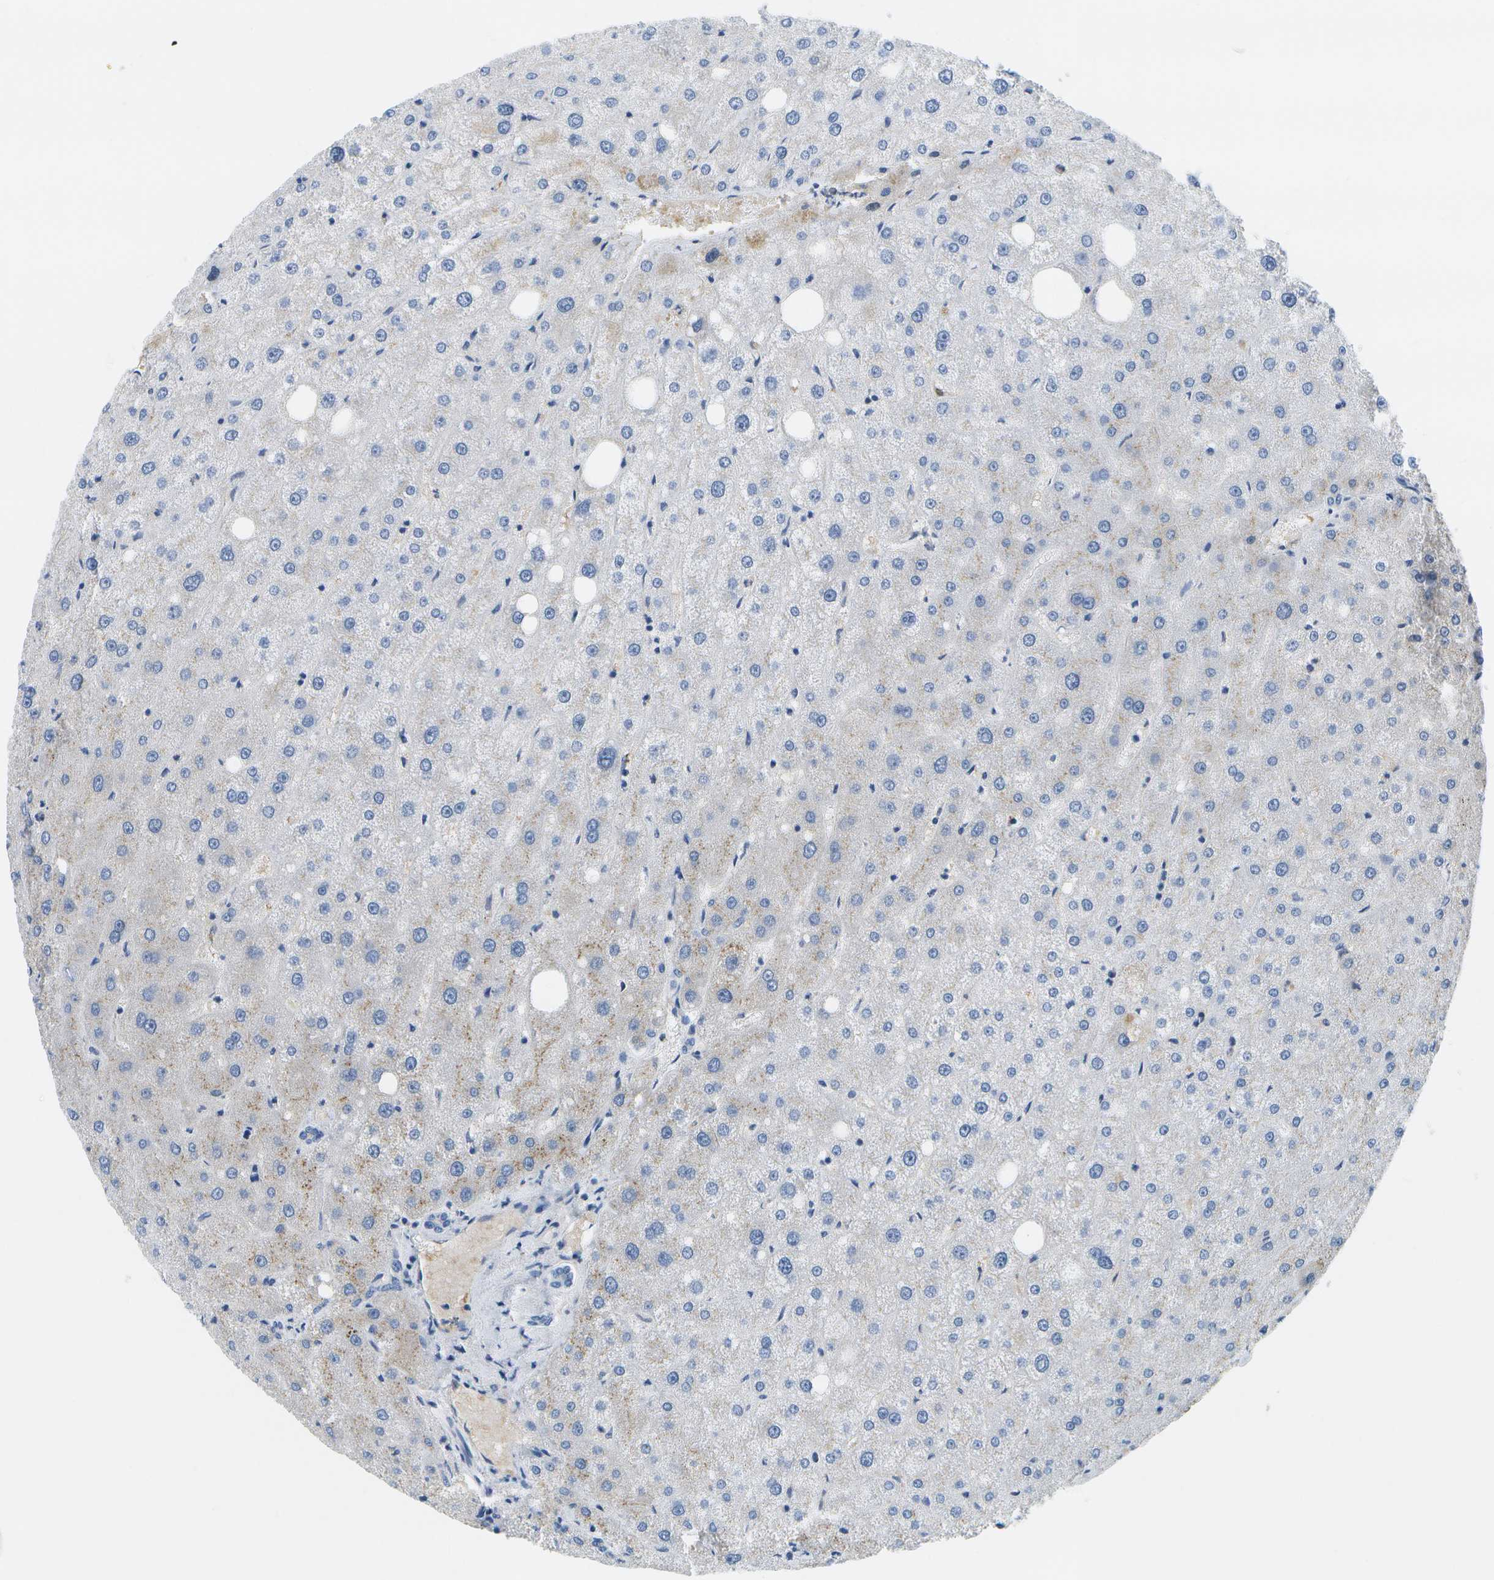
{"staining": {"intensity": "negative", "quantity": "none", "location": "none"}, "tissue": "liver", "cell_type": "Cholangiocytes", "image_type": "normal", "snomed": [{"axis": "morphology", "description": "Normal tissue, NOS"}, {"axis": "topography", "description": "Liver"}], "caption": "The micrograph exhibits no staining of cholangiocytes in benign liver.", "gene": "SERPINA1", "patient": {"sex": "male", "age": 73}}